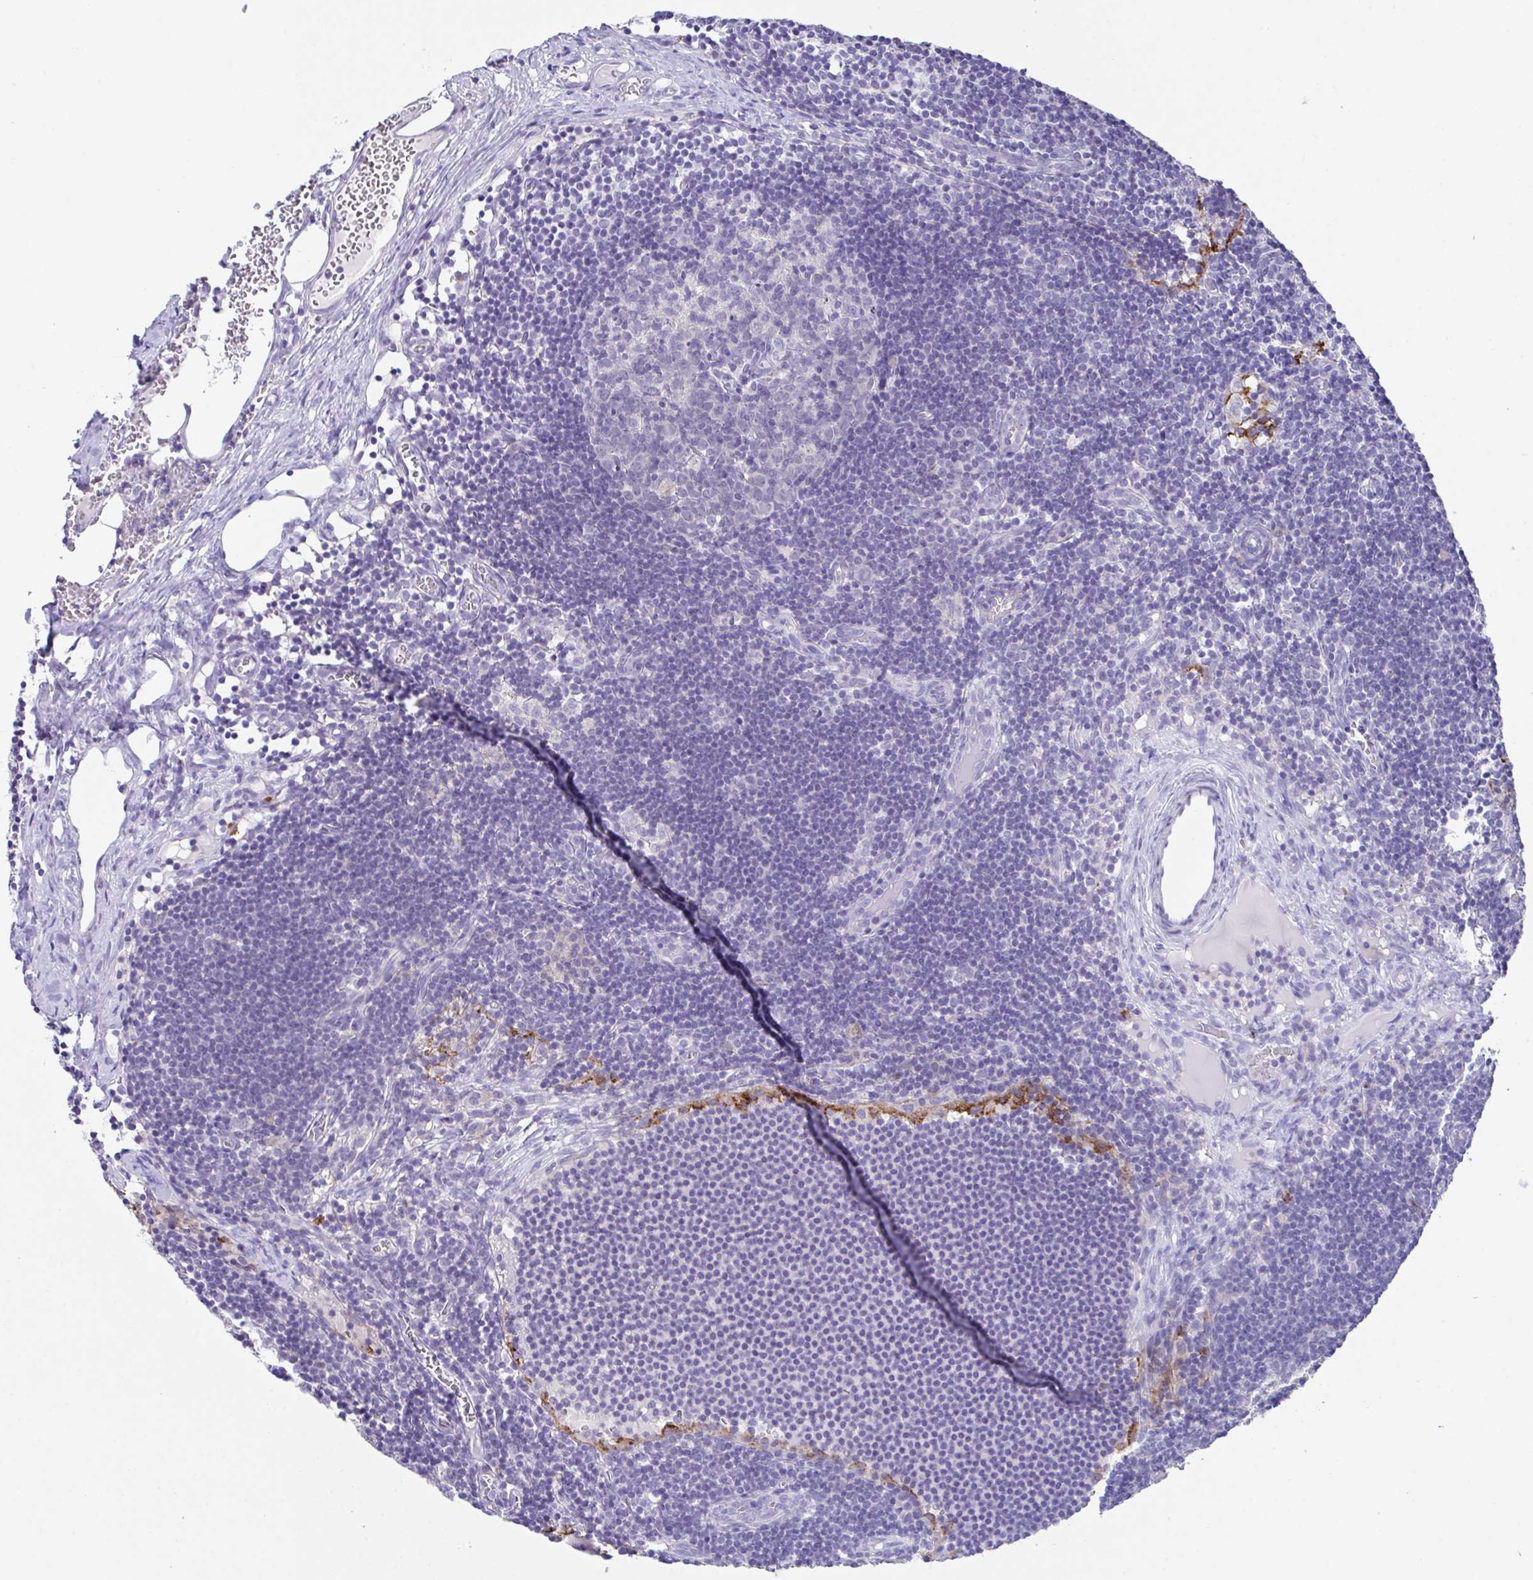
{"staining": {"intensity": "negative", "quantity": "none", "location": "none"}, "tissue": "lymph node", "cell_type": "Germinal center cells", "image_type": "normal", "snomed": [{"axis": "morphology", "description": "Normal tissue, NOS"}, {"axis": "topography", "description": "Lymph node"}], "caption": "IHC micrograph of benign lymph node: lymph node stained with DAB displays no significant protein staining in germinal center cells. (Brightfield microscopy of DAB immunohistochemistry (IHC) at high magnification).", "gene": "HACD4", "patient": {"sex": "female", "age": 31}}